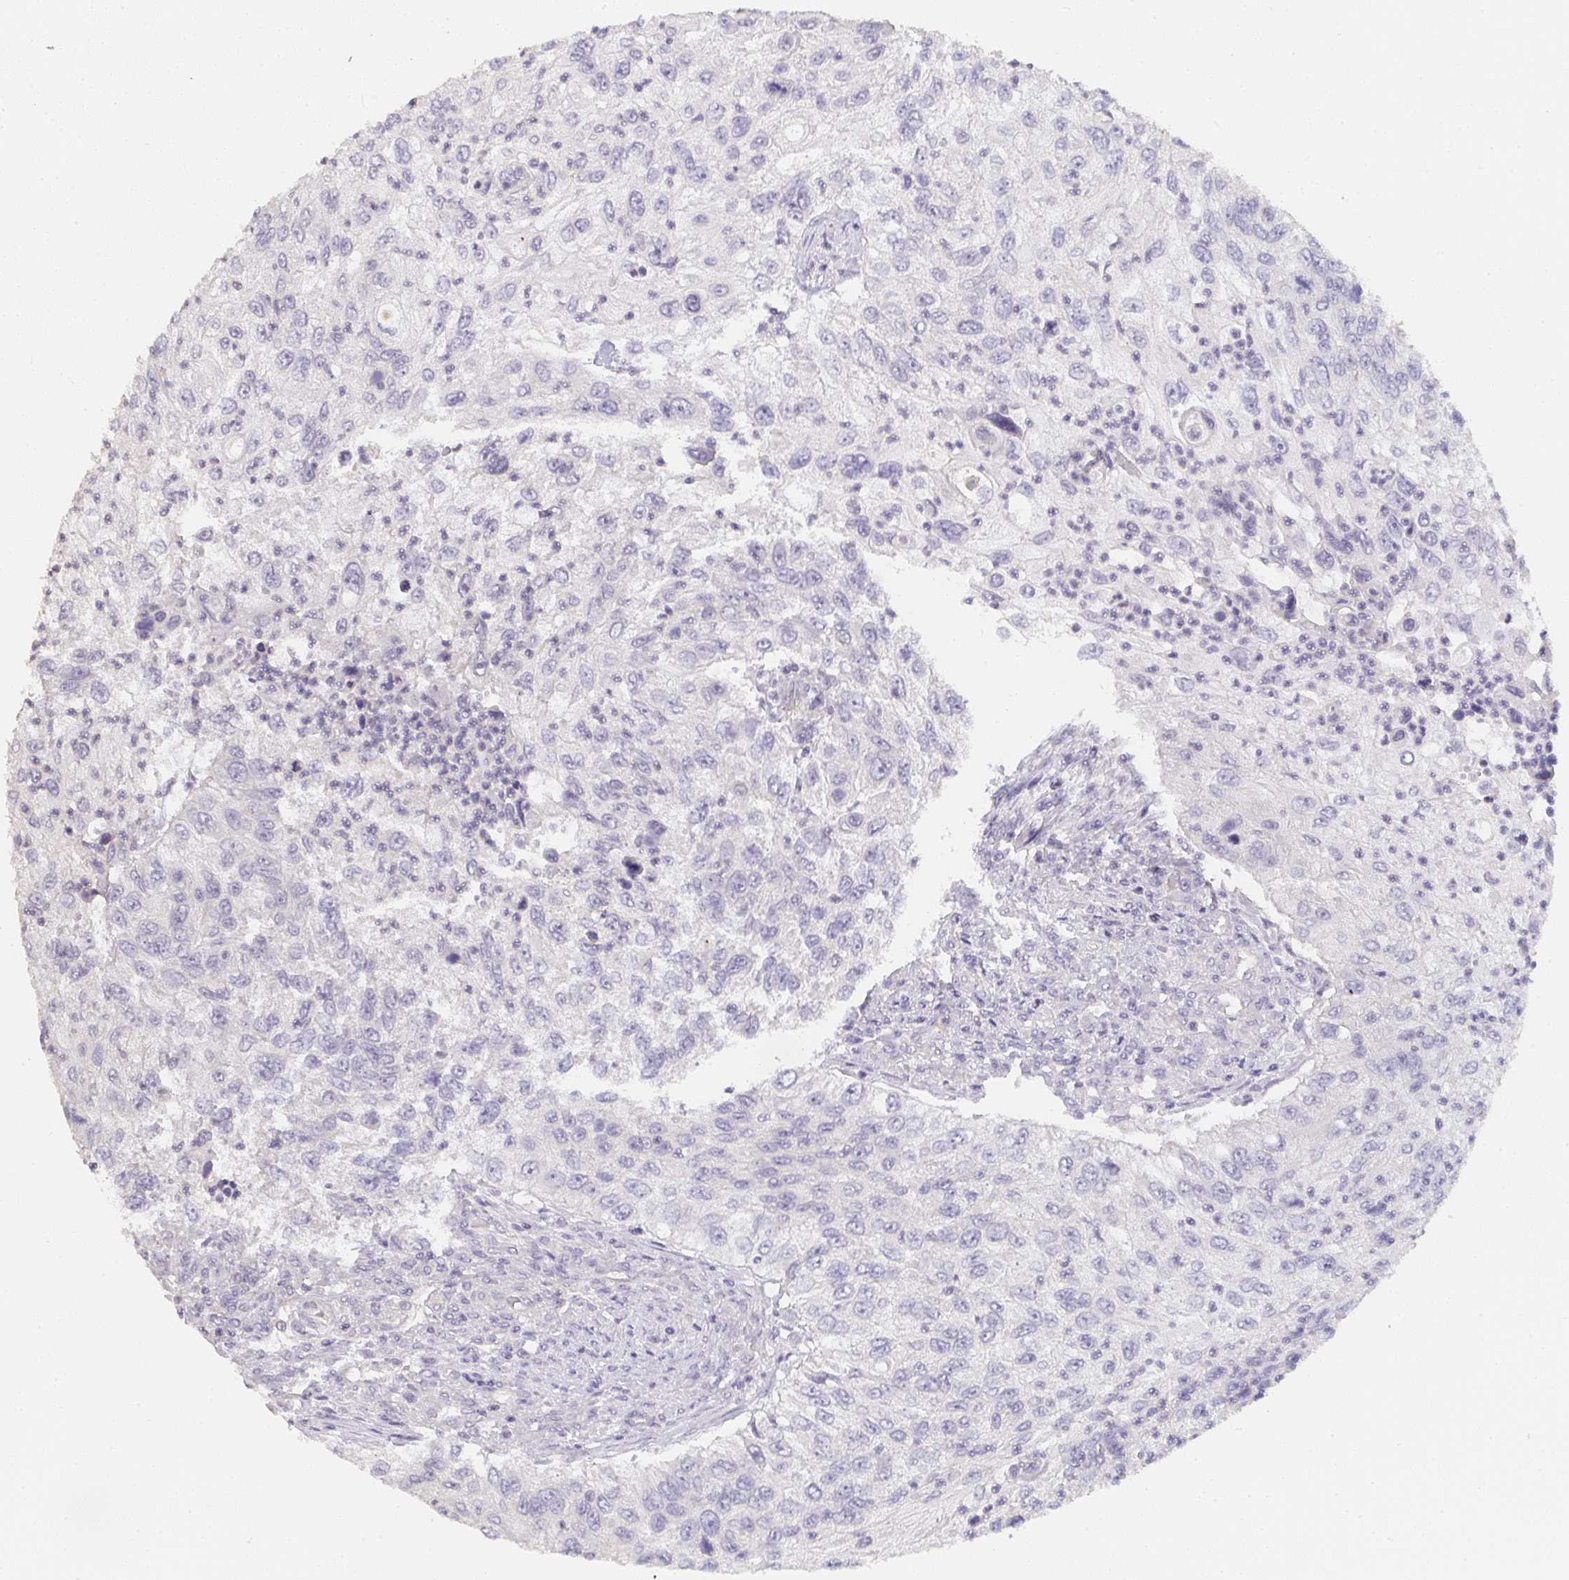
{"staining": {"intensity": "negative", "quantity": "none", "location": "none"}, "tissue": "urothelial cancer", "cell_type": "Tumor cells", "image_type": "cancer", "snomed": [{"axis": "morphology", "description": "Urothelial carcinoma, High grade"}, {"axis": "topography", "description": "Urinary bladder"}], "caption": "A micrograph of urothelial cancer stained for a protein shows no brown staining in tumor cells.", "gene": "TMEM219", "patient": {"sex": "female", "age": 60}}